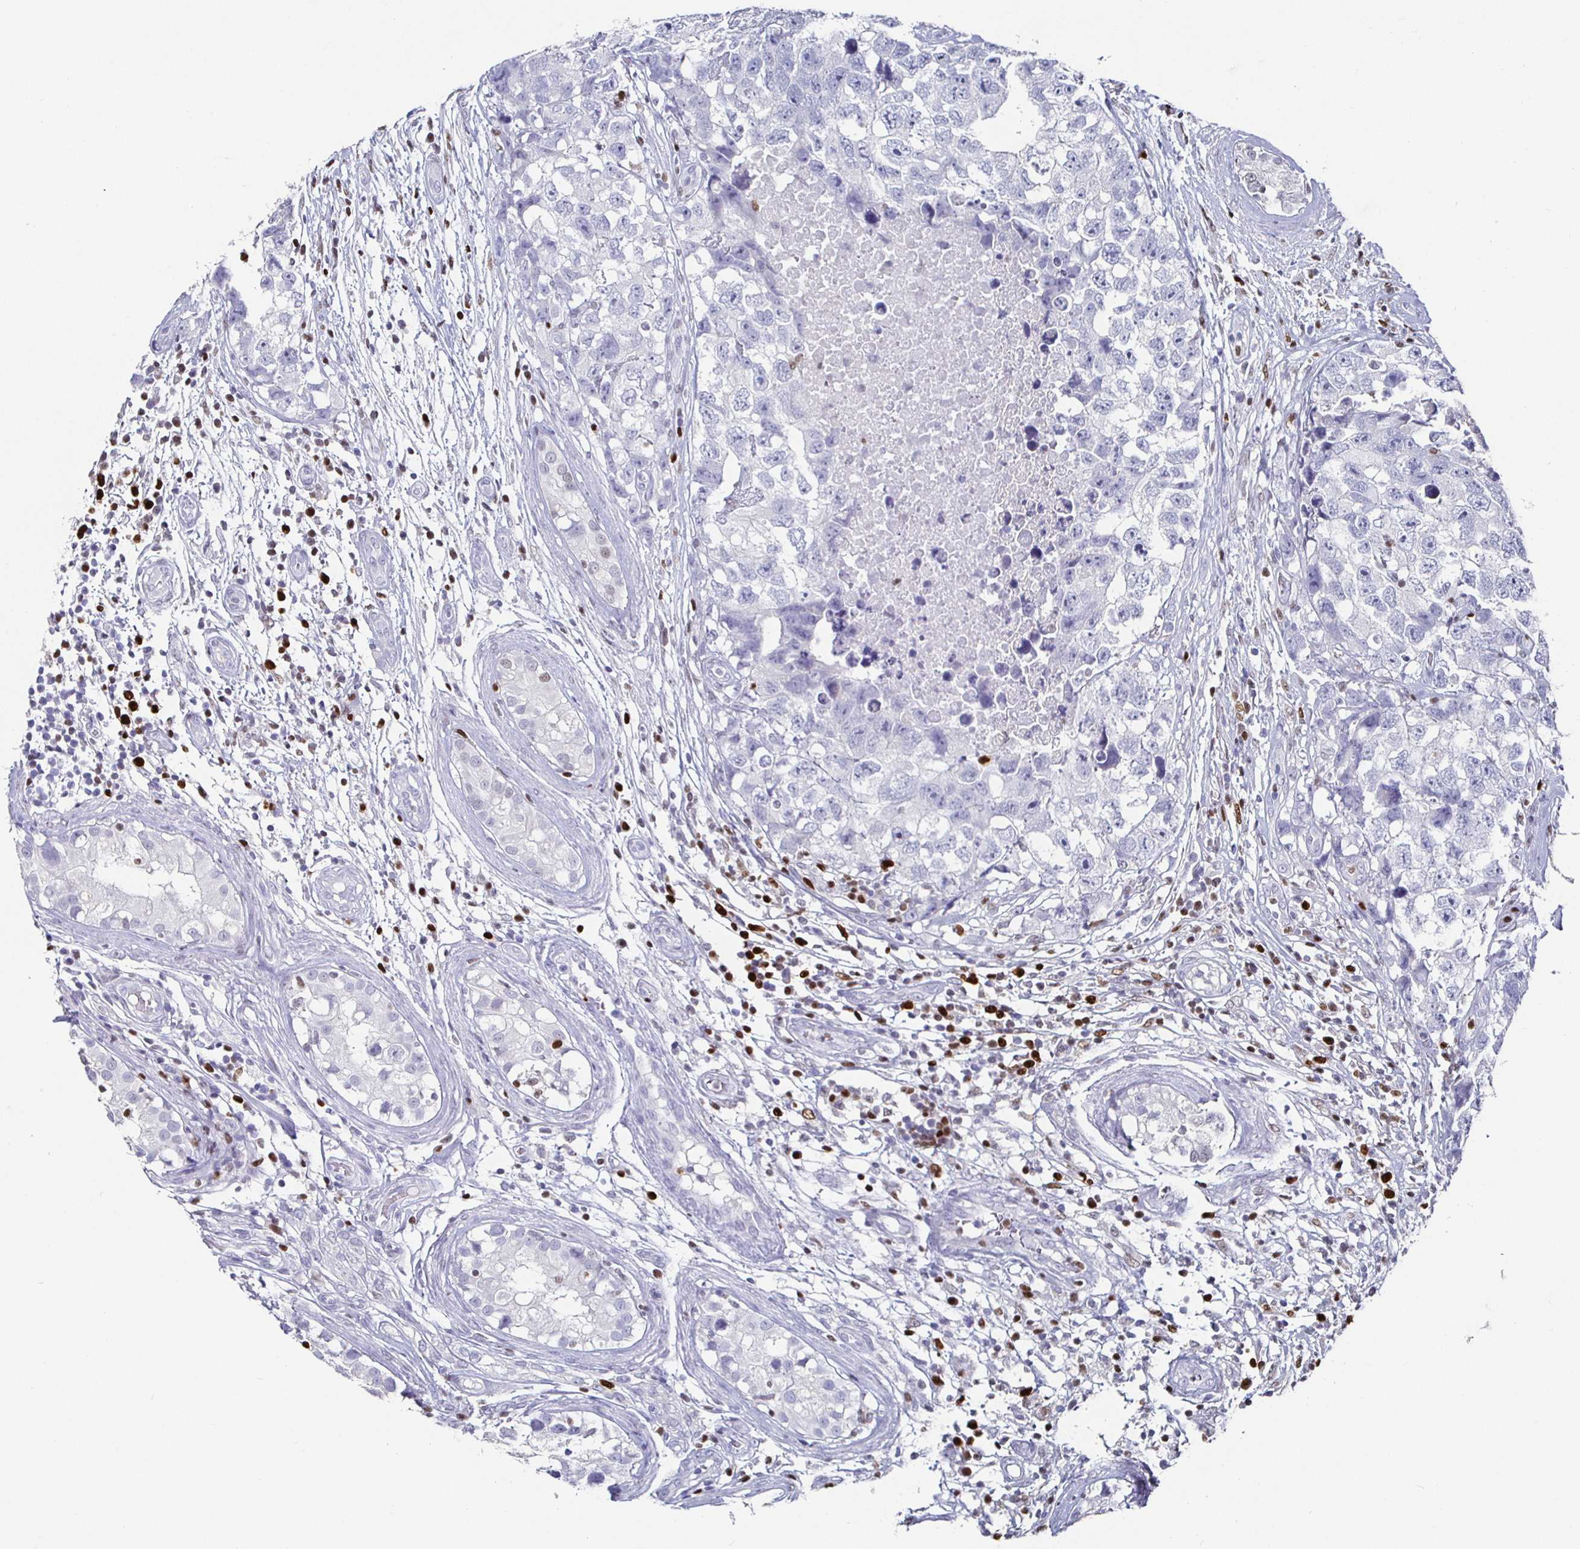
{"staining": {"intensity": "negative", "quantity": "none", "location": "none"}, "tissue": "testis cancer", "cell_type": "Tumor cells", "image_type": "cancer", "snomed": [{"axis": "morphology", "description": "Carcinoma, Embryonal, NOS"}, {"axis": "topography", "description": "Testis"}], "caption": "Immunohistochemical staining of testis embryonal carcinoma reveals no significant staining in tumor cells.", "gene": "RUNX2", "patient": {"sex": "male", "age": 22}}